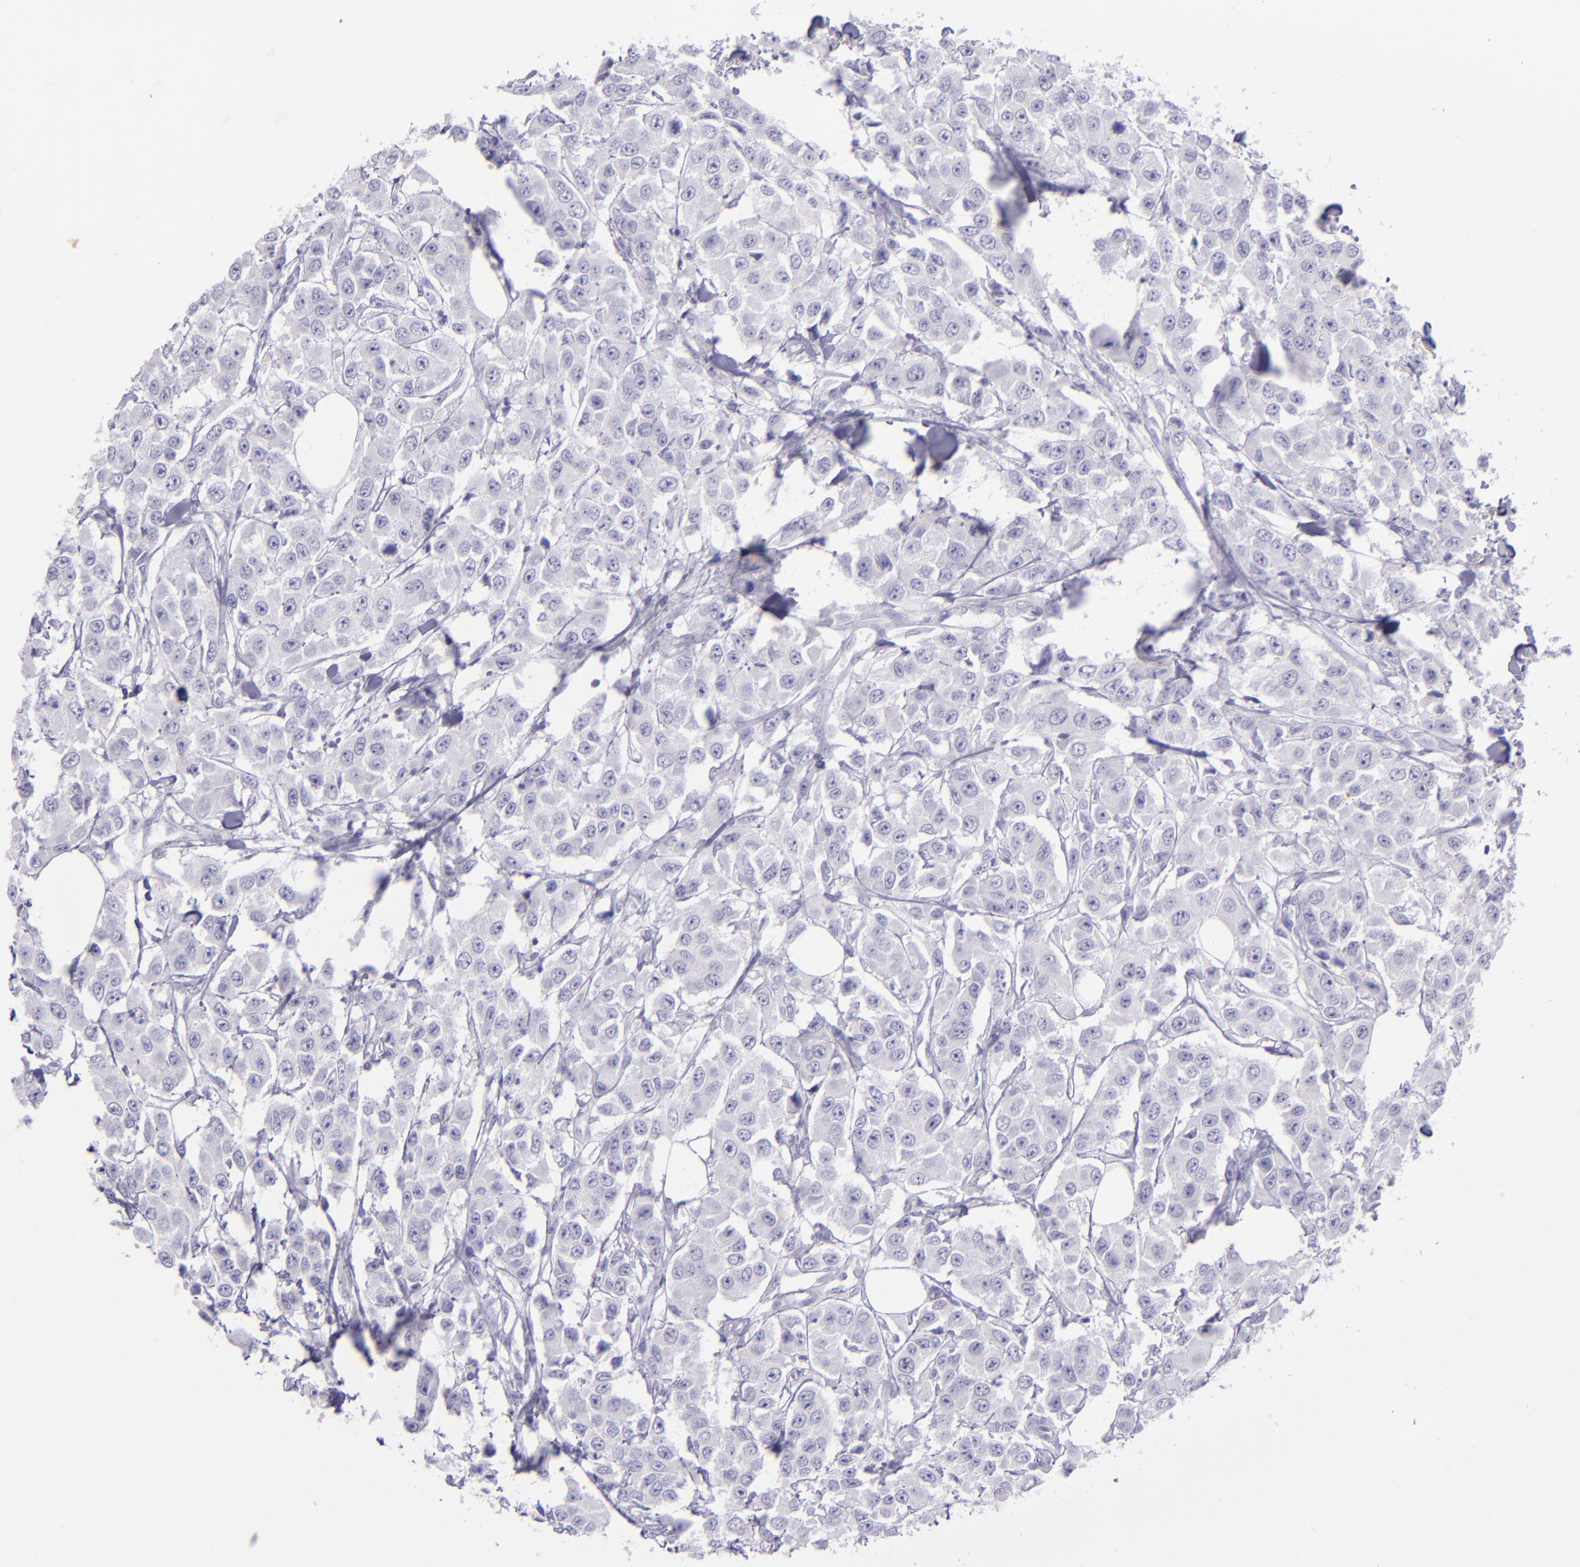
{"staining": {"intensity": "negative", "quantity": "none", "location": "none"}, "tissue": "breast cancer", "cell_type": "Tumor cells", "image_type": "cancer", "snomed": [{"axis": "morphology", "description": "Duct carcinoma"}, {"axis": "topography", "description": "Breast"}], "caption": "Immunohistochemistry of breast invasive ductal carcinoma demonstrates no positivity in tumor cells. (Immunohistochemistry (ihc), brightfield microscopy, high magnification).", "gene": "TNNT3", "patient": {"sex": "female", "age": 58}}